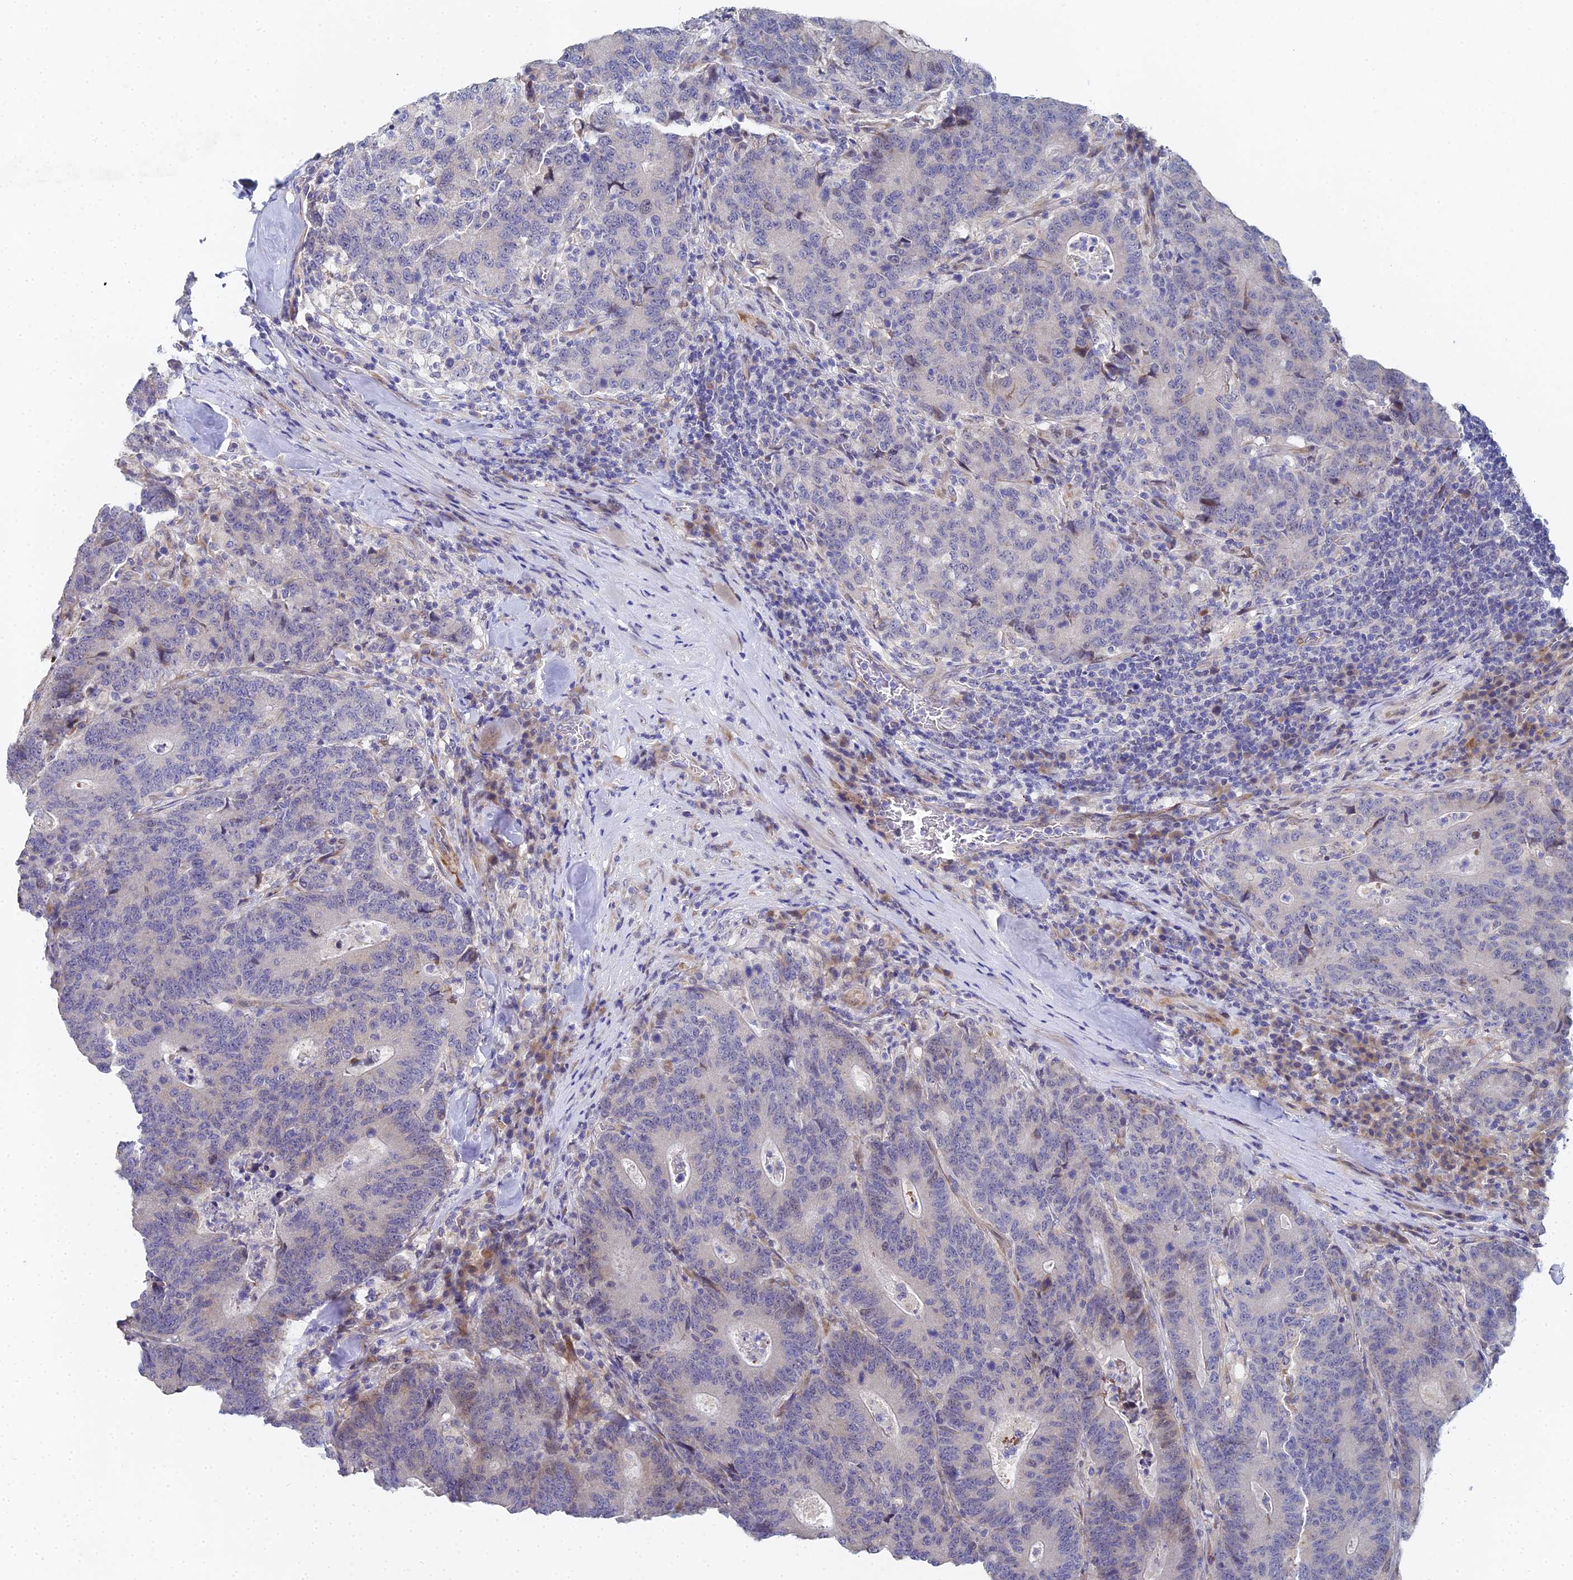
{"staining": {"intensity": "weak", "quantity": "<25%", "location": "cytoplasmic/membranous"}, "tissue": "colorectal cancer", "cell_type": "Tumor cells", "image_type": "cancer", "snomed": [{"axis": "morphology", "description": "Normal tissue, NOS"}, {"axis": "morphology", "description": "Adenocarcinoma, NOS"}, {"axis": "topography", "description": "Colon"}], "caption": "Immunohistochemistry (IHC) photomicrograph of neoplastic tissue: colorectal cancer stained with DAB displays no significant protein positivity in tumor cells.", "gene": "ENSG00000268674", "patient": {"sex": "female", "age": 75}}